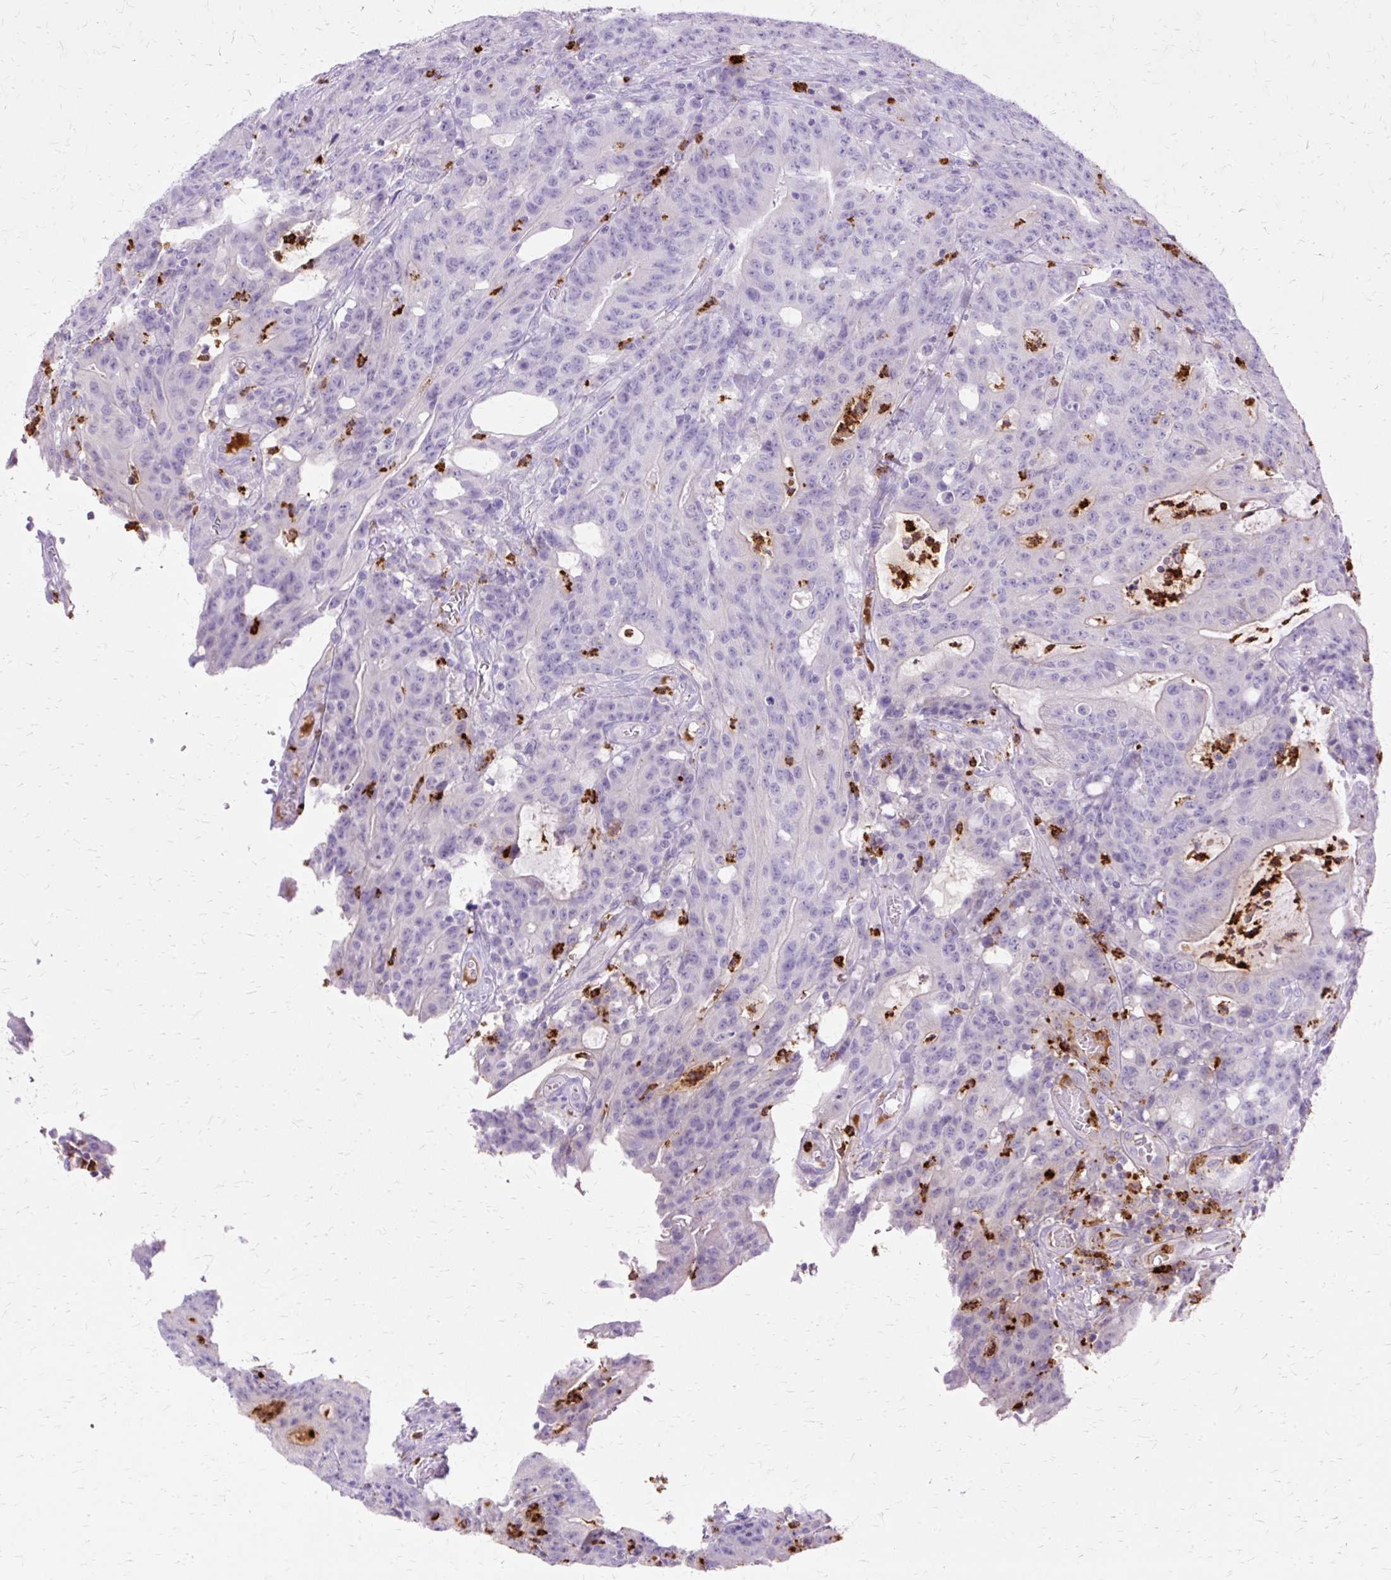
{"staining": {"intensity": "negative", "quantity": "none", "location": "none"}, "tissue": "colorectal cancer", "cell_type": "Tumor cells", "image_type": "cancer", "snomed": [{"axis": "morphology", "description": "Adenocarcinoma, NOS"}, {"axis": "topography", "description": "Colon"}], "caption": "The image exhibits no staining of tumor cells in colorectal cancer (adenocarcinoma). The staining is performed using DAB (3,3'-diaminobenzidine) brown chromogen with nuclei counter-stained in using hematoxylin.", "gene": "DEFA1", "patient": {"sex": "male", "age": 83}}